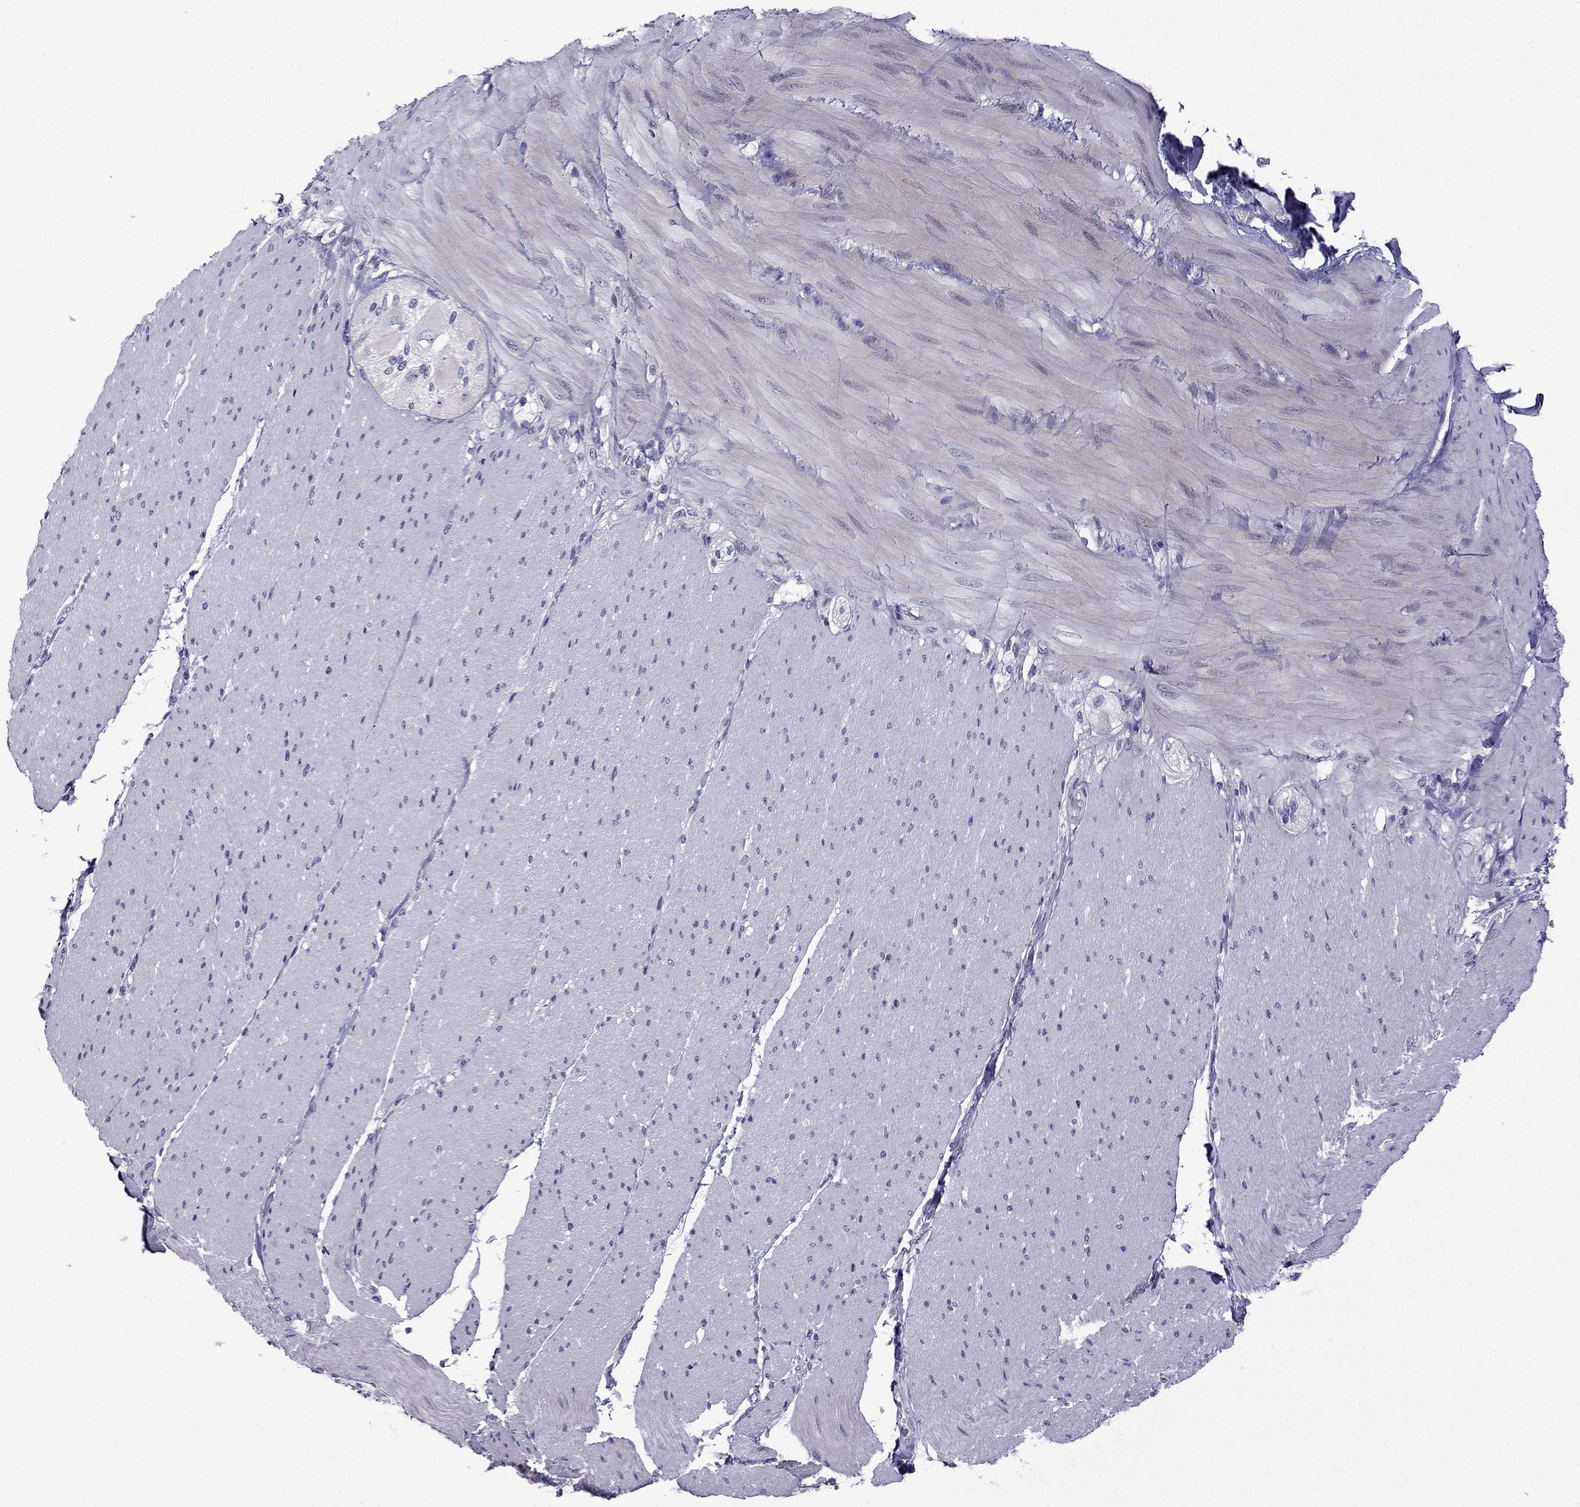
{"staining": {"intensity": "negative", "quantity": "none", "location": "none"}, "tissue": "adipose tissue", "cell_type": "Adipocytes", "image_type": "normal", "snomed": [{"axis": "morphology", "description": "Normal tissue, NOS"}, {"axis": "topography", "description": "Smooth muscle"}, {"axis": "topography", "description": "Duodenum"}, {"axis": "topography", "description": "Peripheral nerve tissue"}], "caption": "Immunohistochemical staining of benign human adipose tissue demonstrates no significant staining in adipocytes.", "gene": "POM121L12", "patient": {"sex": "female", "age": 61}}